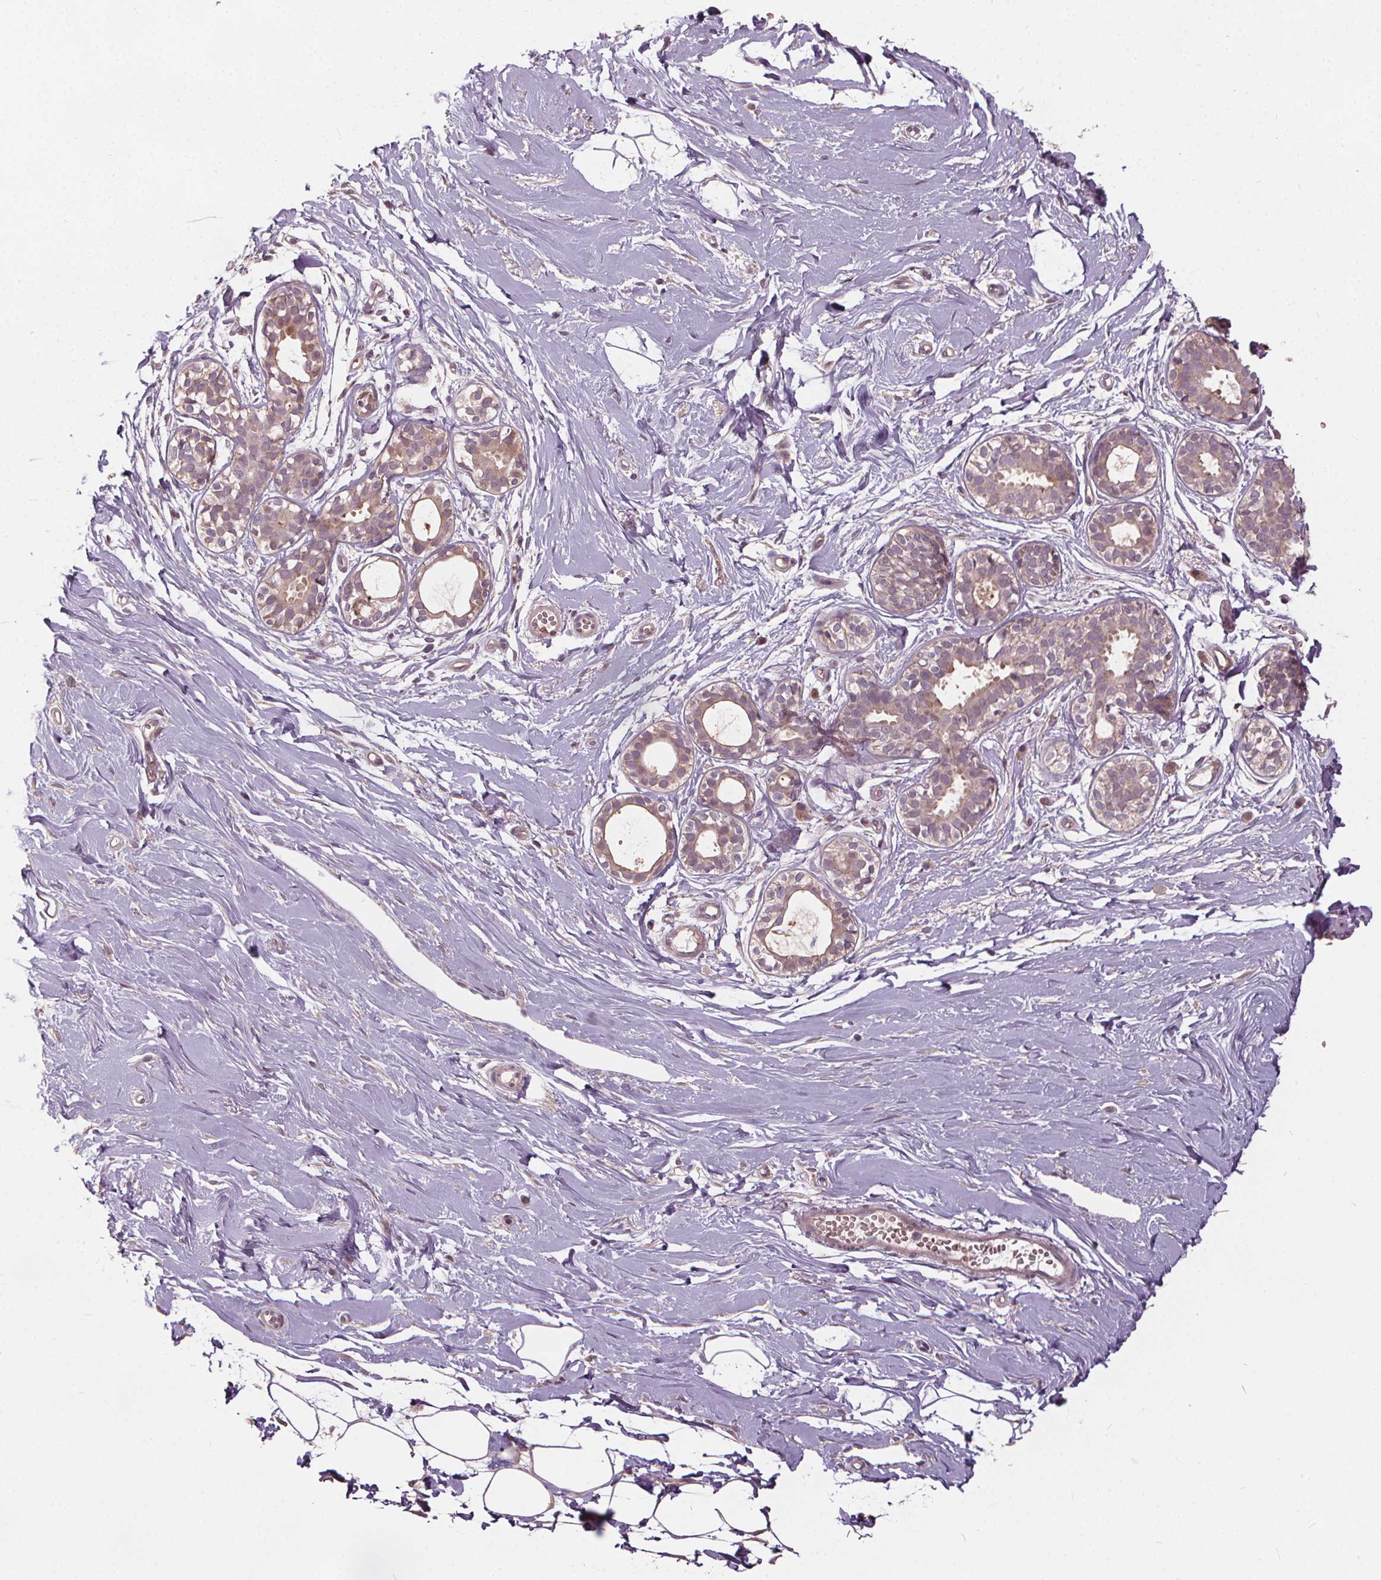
{"staining": {"intensity": "moderate", "quantity": "<25%", "location": "cytoplasmic/membranous"}, "tissue": "breast", "cell_type": "Adipocytes", "image_type": "normal", "snomed": [{"axis": "morphology", "description": "Normal tissue, NOS"}, {"axis": "topography", "description": "Breast"}], "caption": "Immunohistochemistry image of unremarkable breast: human breast stained using immunohistochemistry (IHC) demonstrates low levels of moderate protein expression localized specifically in the cytoplasmic/membranous of adipocytes, appearing as a cytoplasmic/membranous brown color.", "gene": "IPO13", "patient": {"sex": "female", "age": 49}}